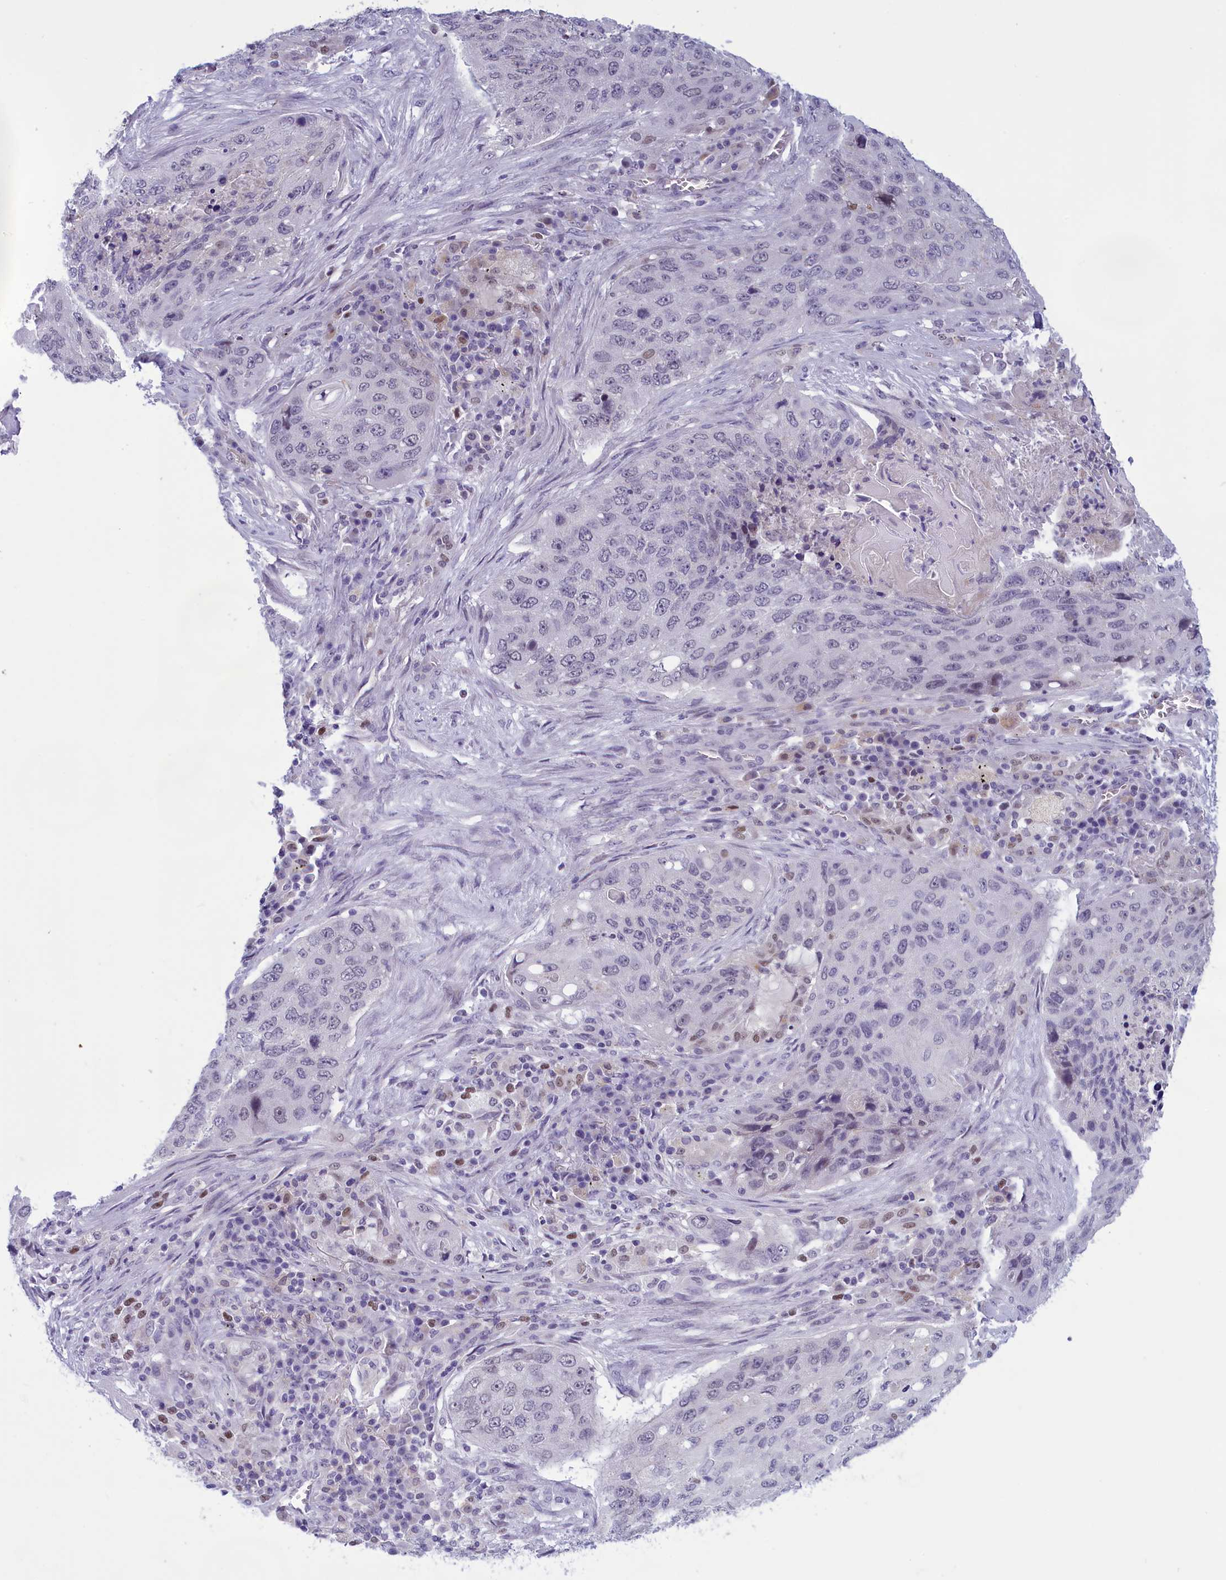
{"staining": {"intensity": "negative", "quantity": "none", "location": "none"}, "tissue": "lung cancer", "cell_type": "Tumor cells", "image_type": "cancer", "snomed": [{"axis": "morphology", "description": "Squamous cell carcinoma, NOS"}, {"axis": "topography", "description": "Lung"}], "caption": "DAB (3,3'-diaminobenzidine) immunohistochemical staining of human lung squamous cell carcinoma shows no significant staining in tumor cells.", "gene": "ELOA2", "patient": {"sex": "female", "age": 63}}